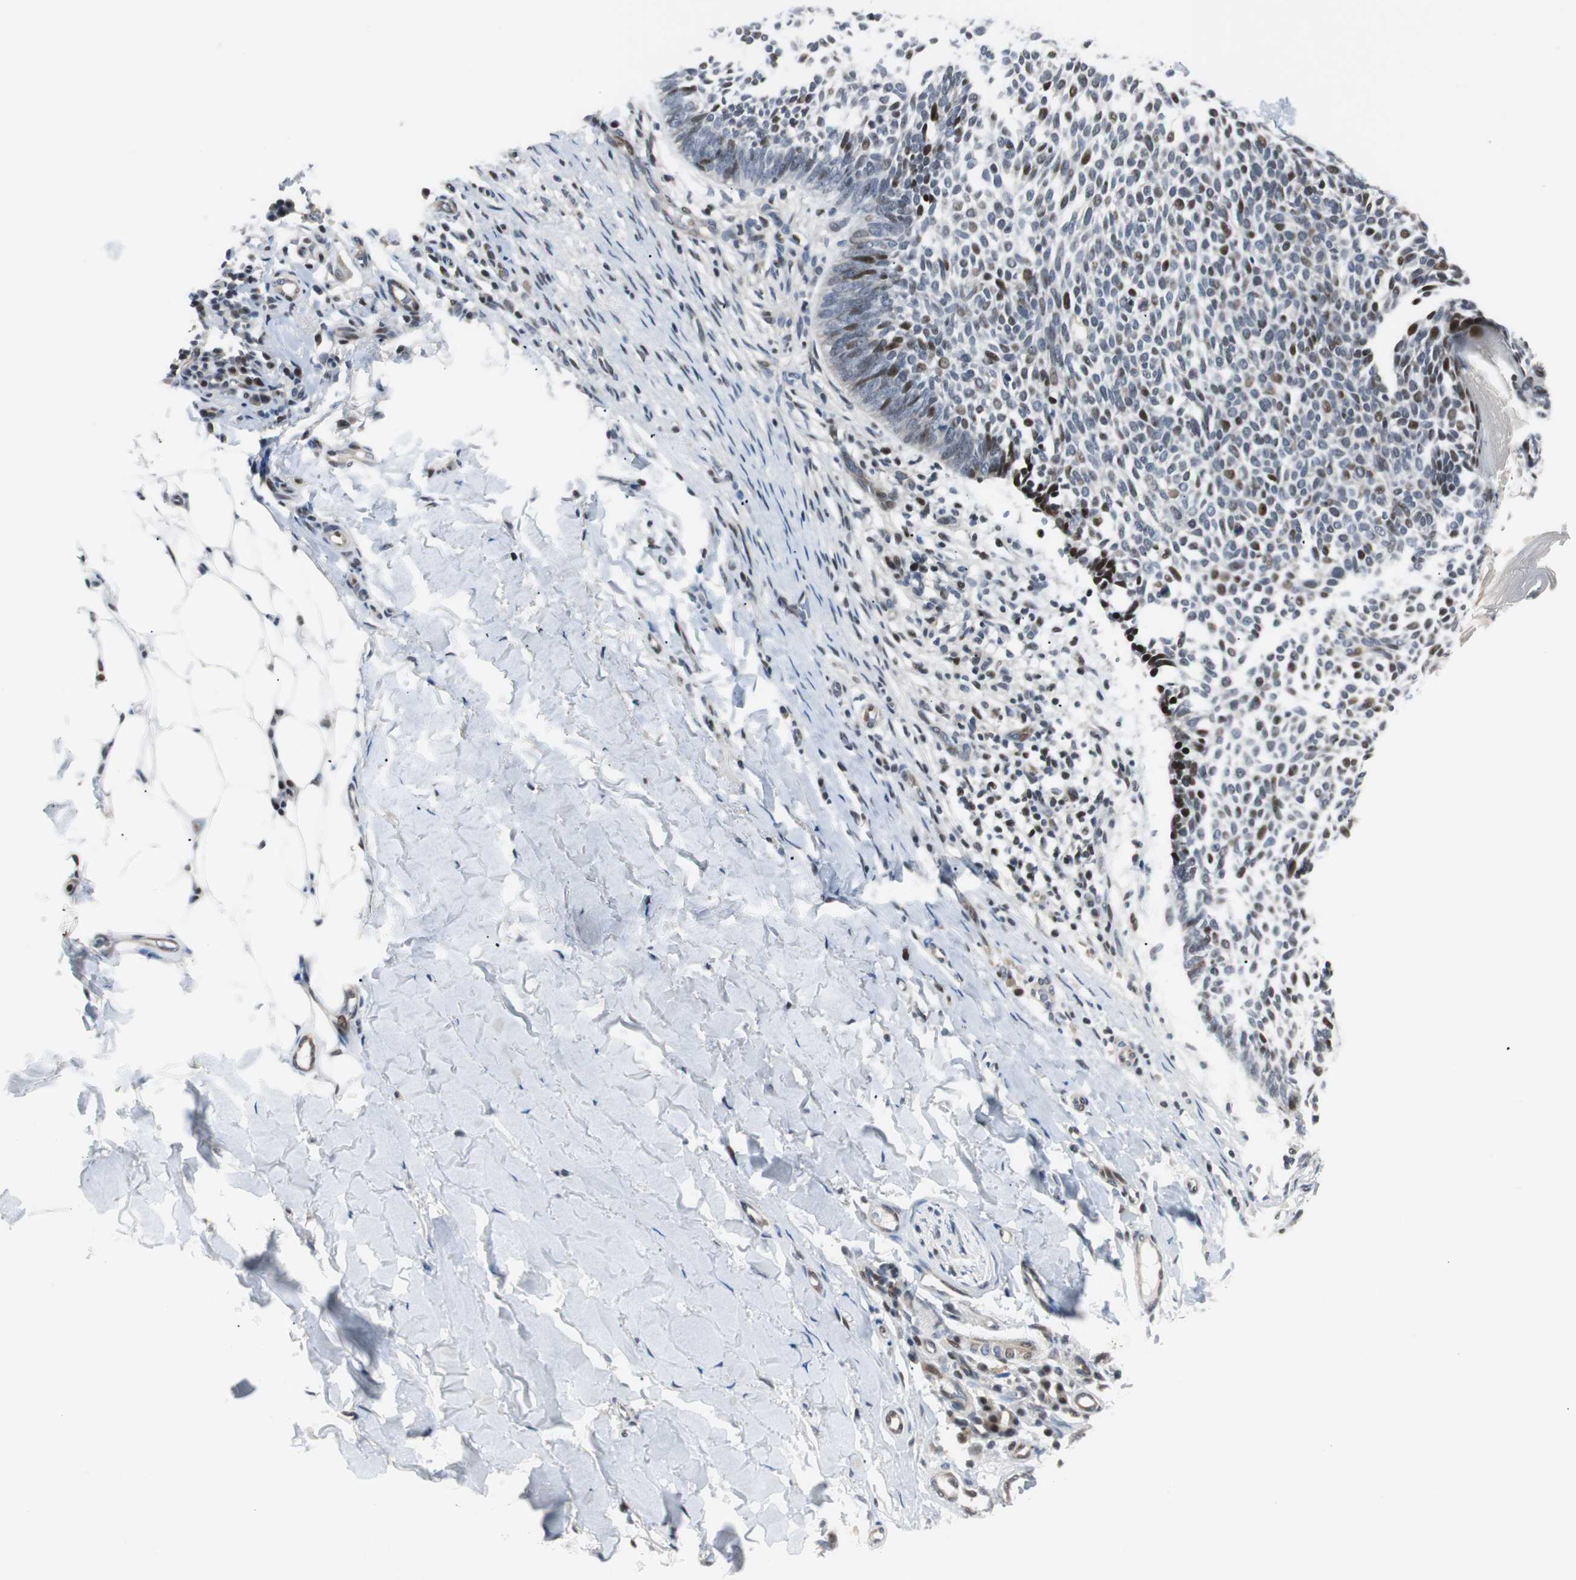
{"staining": {"intensity": "moderate", "quantity": "<25%", "location": "nuclear"}, "tissue": "skin cancer", "cell_type": "Tumor cells", "image_type": "cancer", "snomed": [{"axis": "morphology", "description": "Normal tissue, NOS"}, {"axis": "morphology", "description": "Basal cell carcinoma"}, {"axis": "topography", "description": "Skin"}], "caption": "This micrograph shows basal cell carcinoma (skin) stained with immunohistochemistry (IHC) to label a protein in brown. The nuclear of tumor cells show moderate positivity for the protein. Nuclei are counter-stained blue.", "gene": "RAD1", "patient": {"sex": "male", "age": 87}}